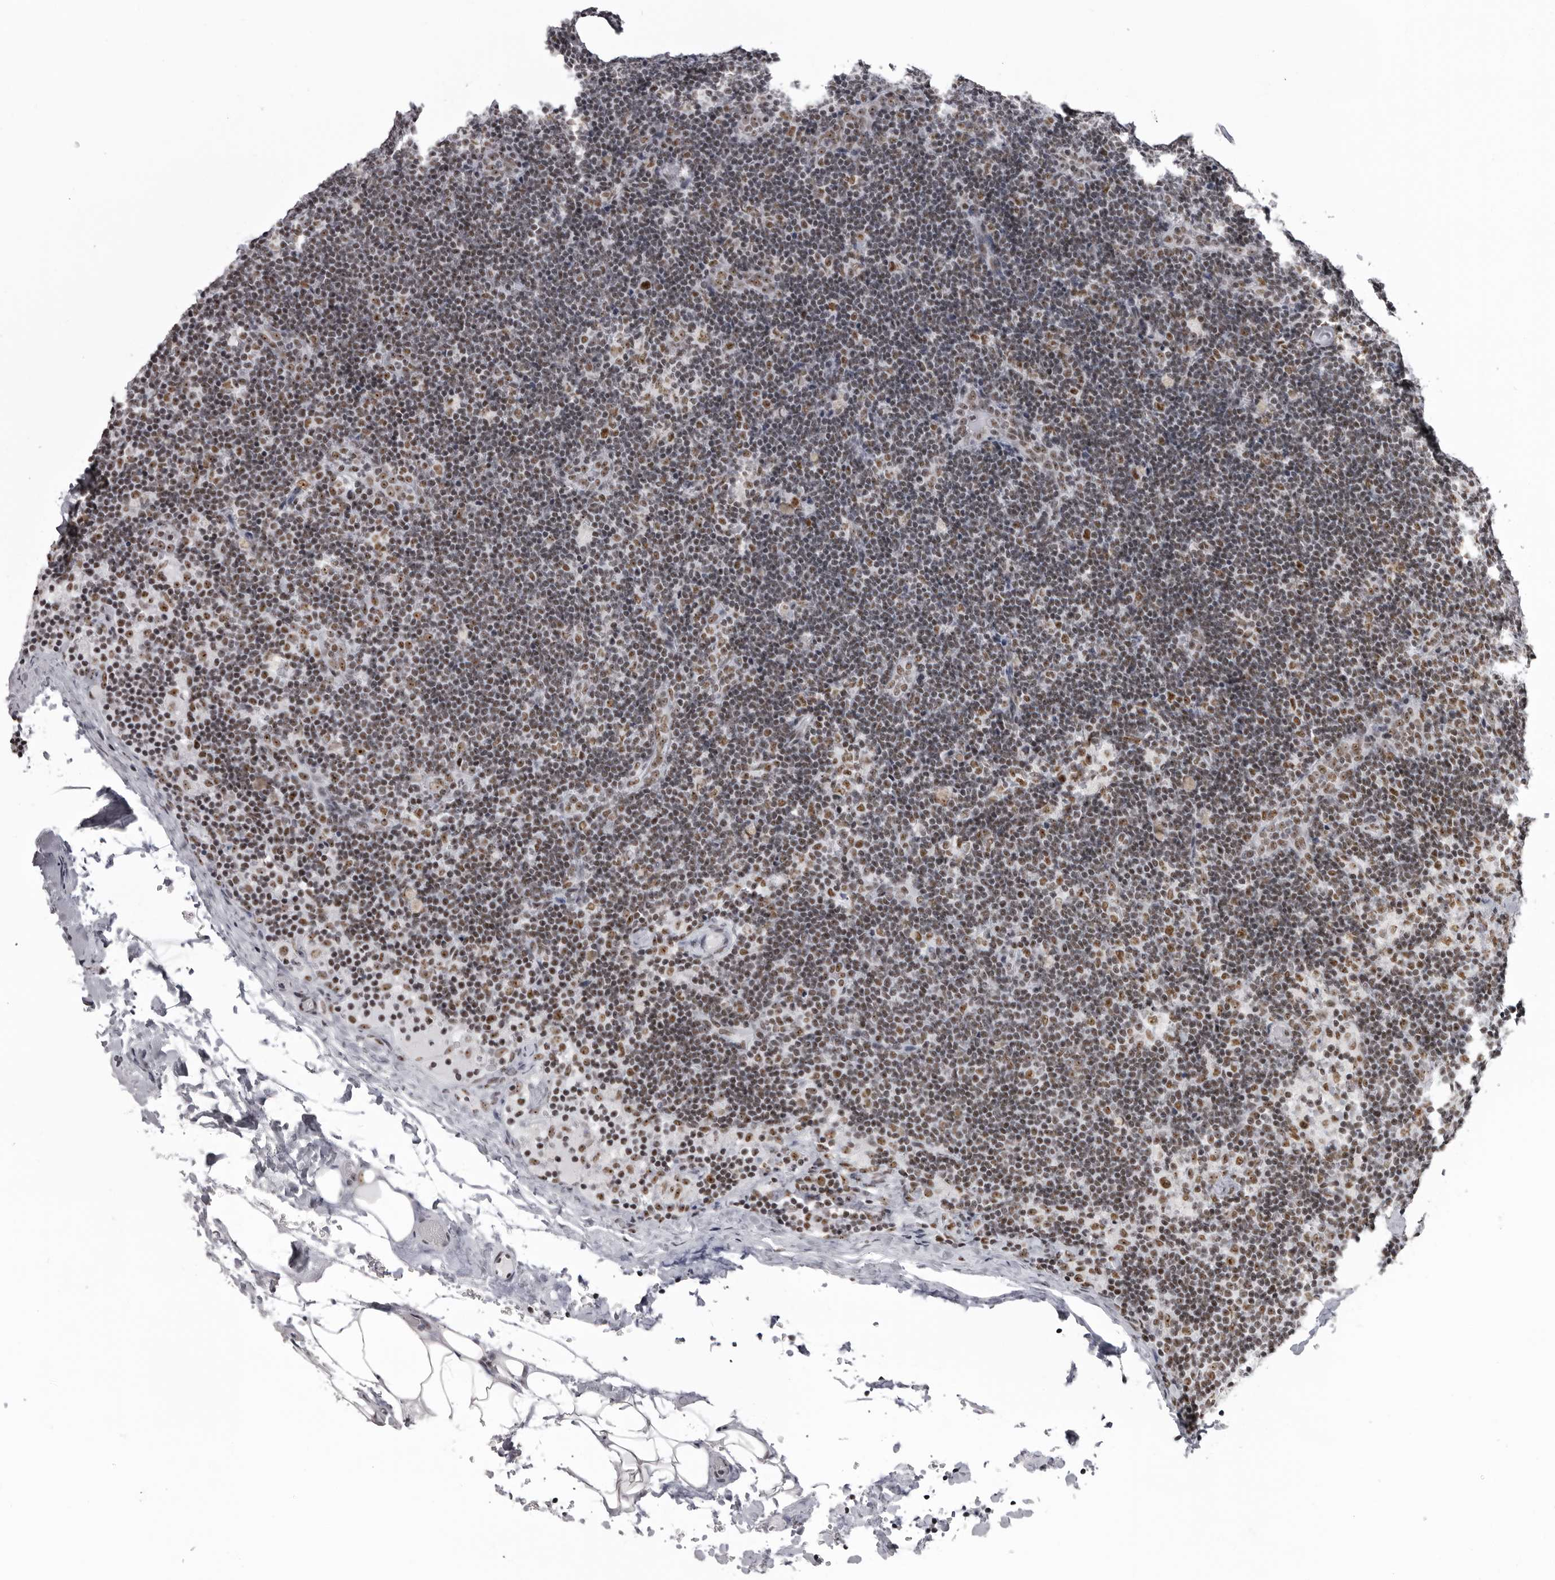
{"staining": {"intensity": "moderate", "quantity": "25%-75%", "location": "nuclear"}, "tissue": "lymph node", "cell_type": "Non-germinal center cells", "image_type": "normal", "snomed": [{"axis": "morphology", "description": "Normal tissue, NOS"}, {"axis": "topography", "description": "Lymph node"}], "caption": "This histopathology image reveals immunohistochemistry (IHC) staining of normal lymph node, with medium moderate nuclear positivity in approximately 25%-75% of non-germinal center cells.", "gene": "DHX9", "patient": {"sex": "female", "age": 14}}